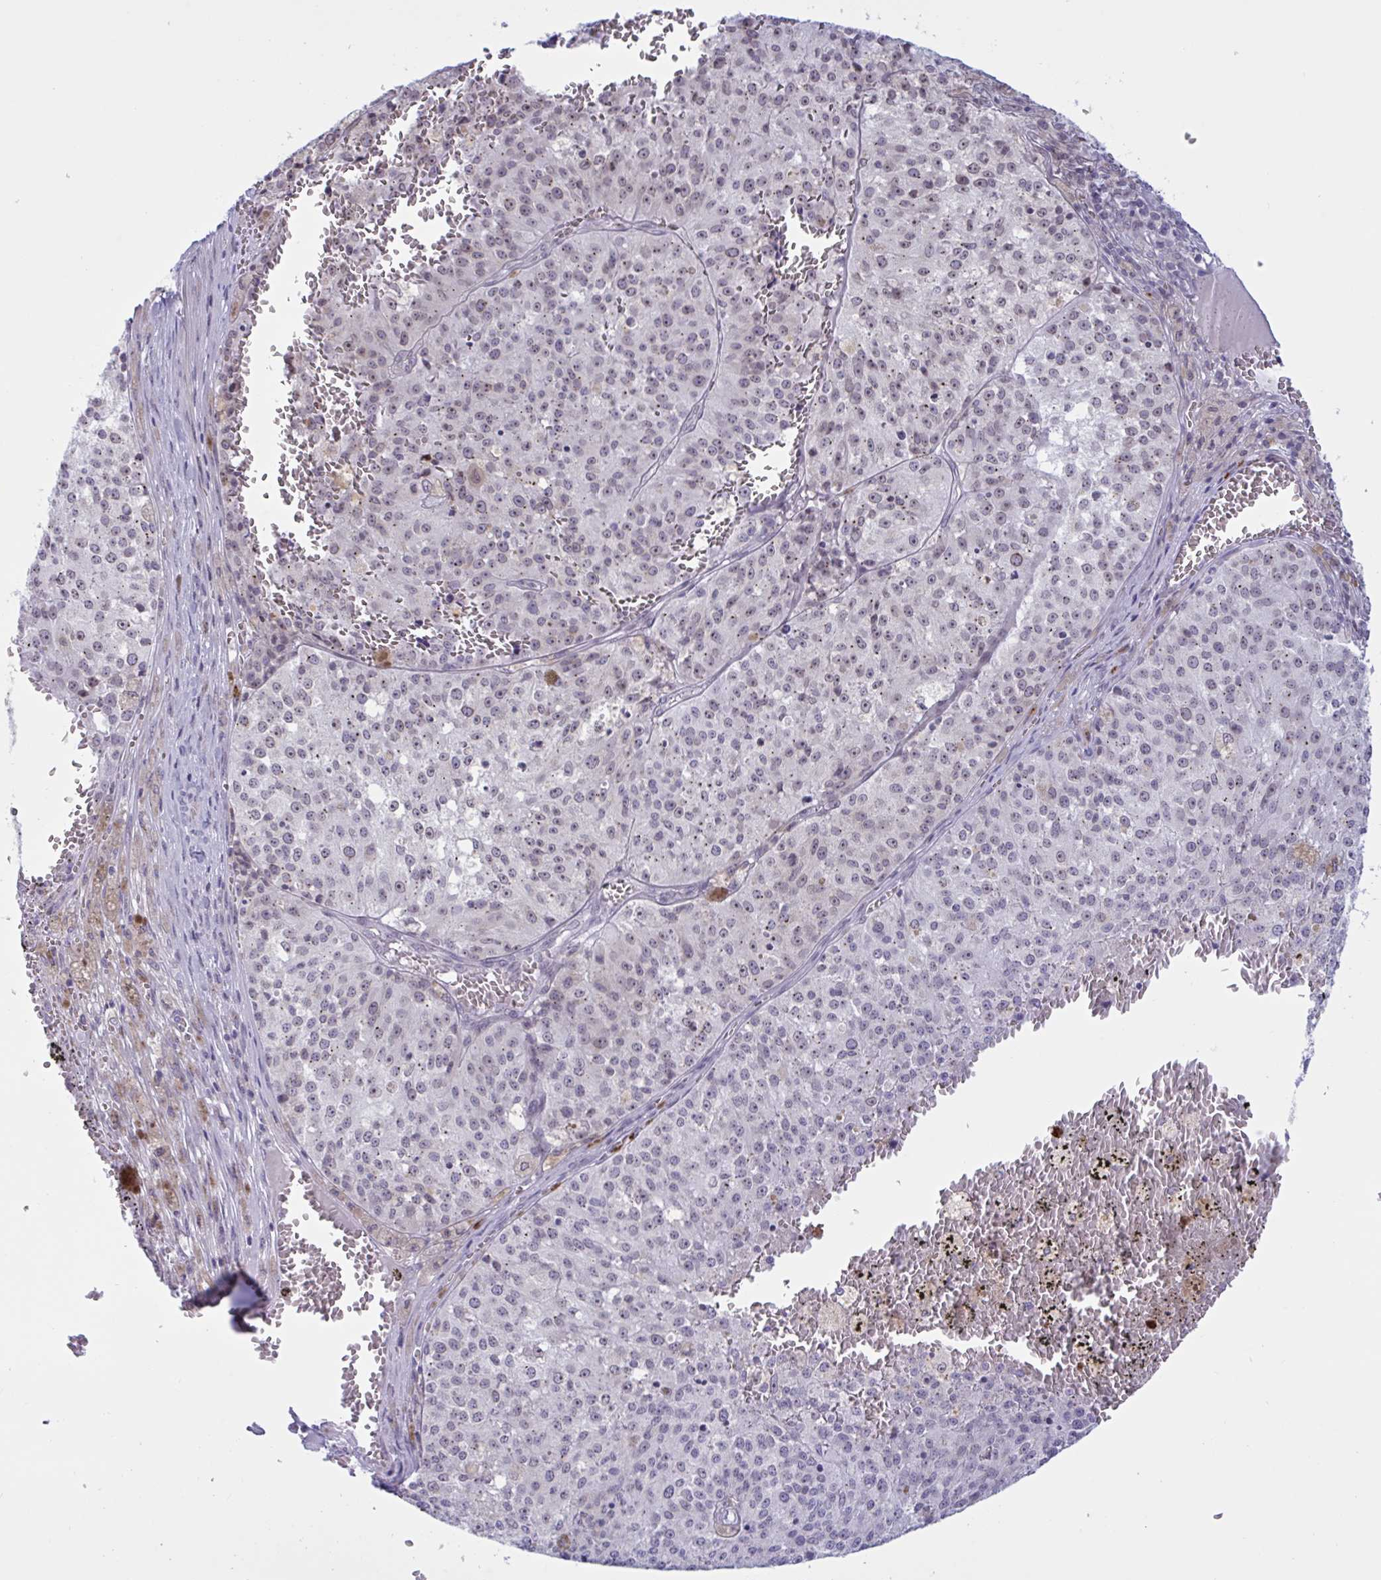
{"staining": {"intensity": "negative", "quantity": "none", "location": "none"}, "tissue": "melanoma", "cell_type": "Tumor cells", "image_type": "cancer", "snomed": [{"axis": "morphology", "description": "Malignant melanoma, Metastatic site"}, {"axis": "topography", "description": "Lymph node"}], "caption": "The image demonstrates no significant expression in tumor cells of malignant melanoma (metastatic site). (Immunohistochemistry (ihc), brightfield microscopy, high magnification).", "gene": "DOCK11", "patient": {"sex": "female", "age": 64}}